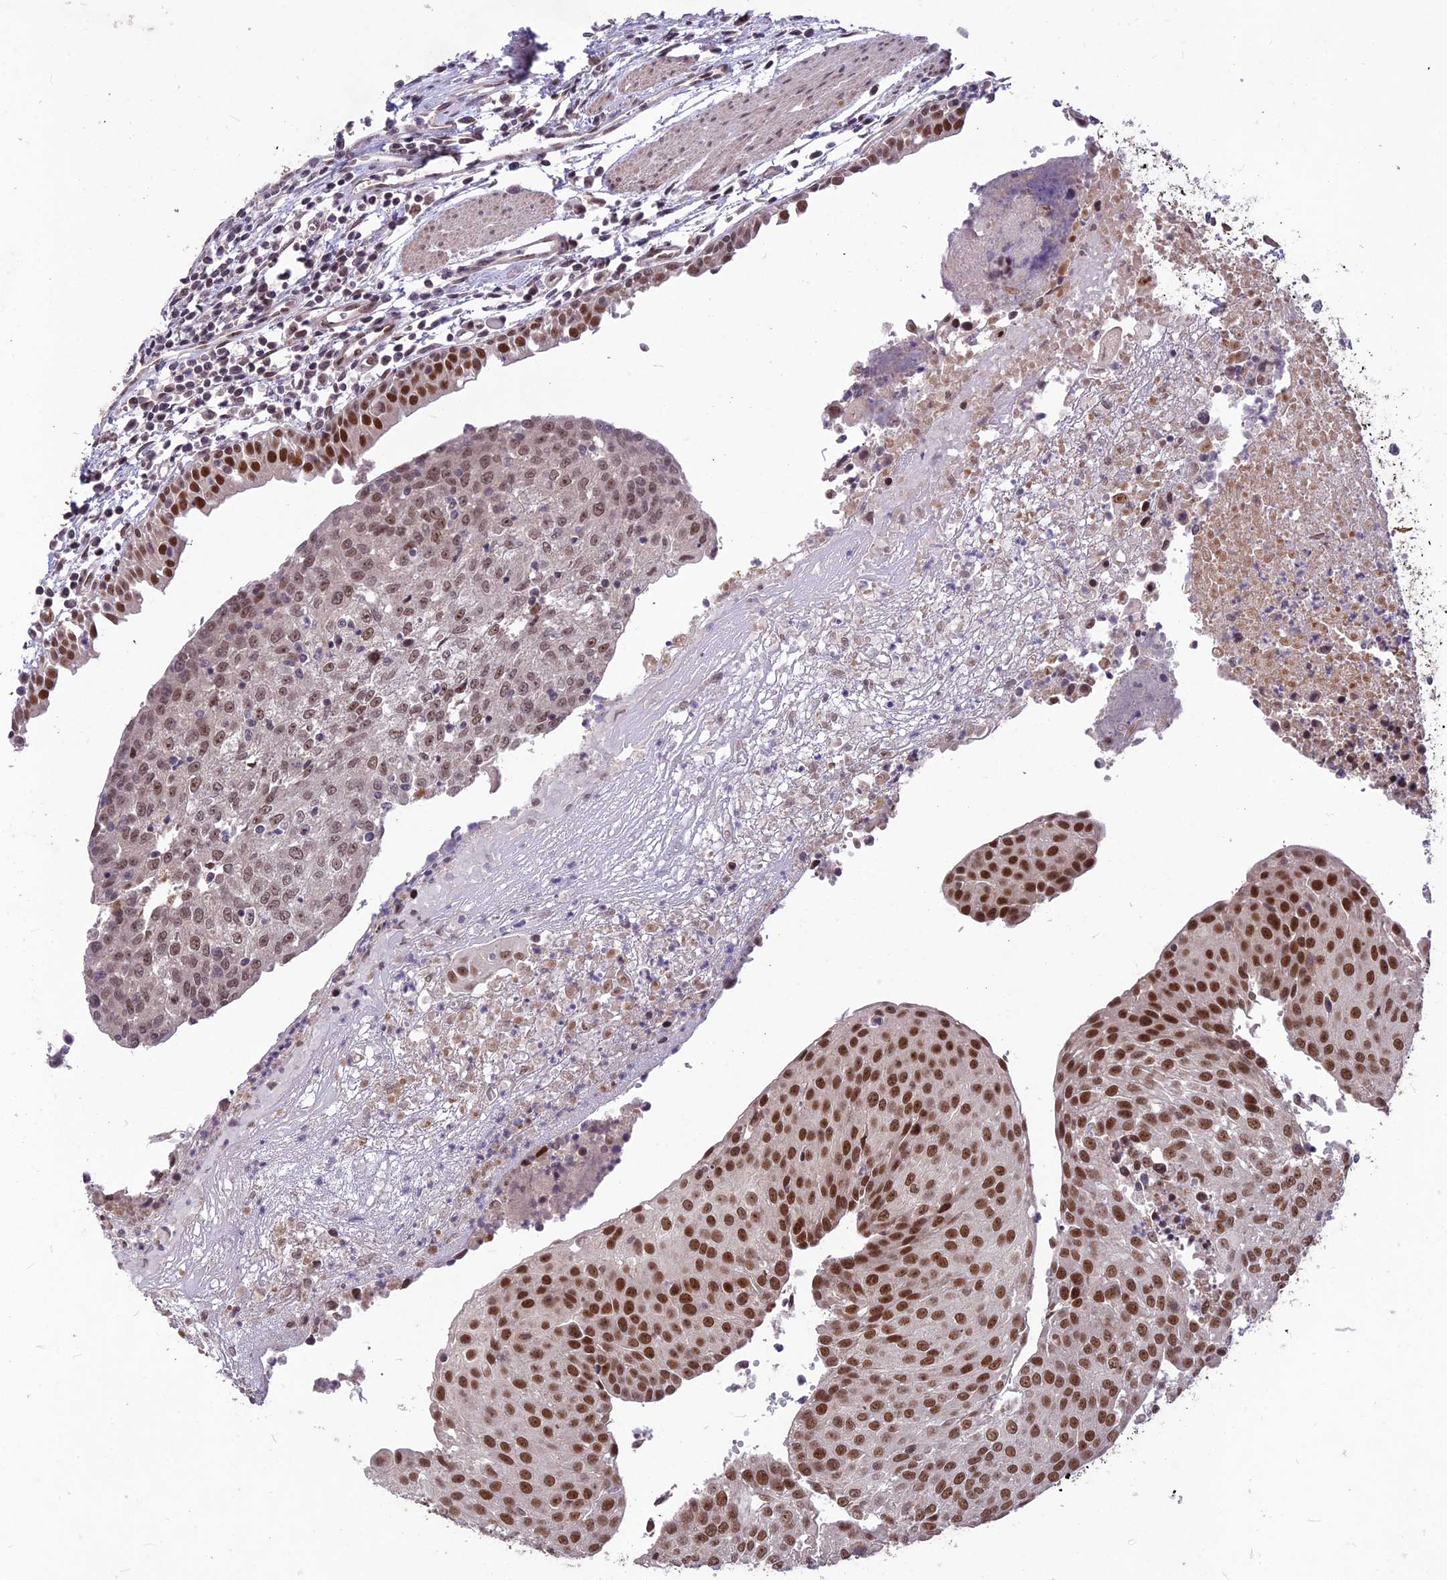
{"staining": {"intensity": "moderate", "quantity": ">75%", "location": "nuclear"}, "tissue": "urothelial cancer", "cell_type": "Tumor cells", "image_type": "cancer", "snomed": [{"axis": "morphology", "description": "Urothelial carcinoma, High grade"}, {"axis": "topography", "description": "Urinary bladder"}], "caption": "Protein staining of urothelial carcinoma (high-grade) tissue demonstrates moderate nuclear expression in about >75% of tumor cells.", "gene": "DIS3", "patient": {"sex": "female", "age": 85}}